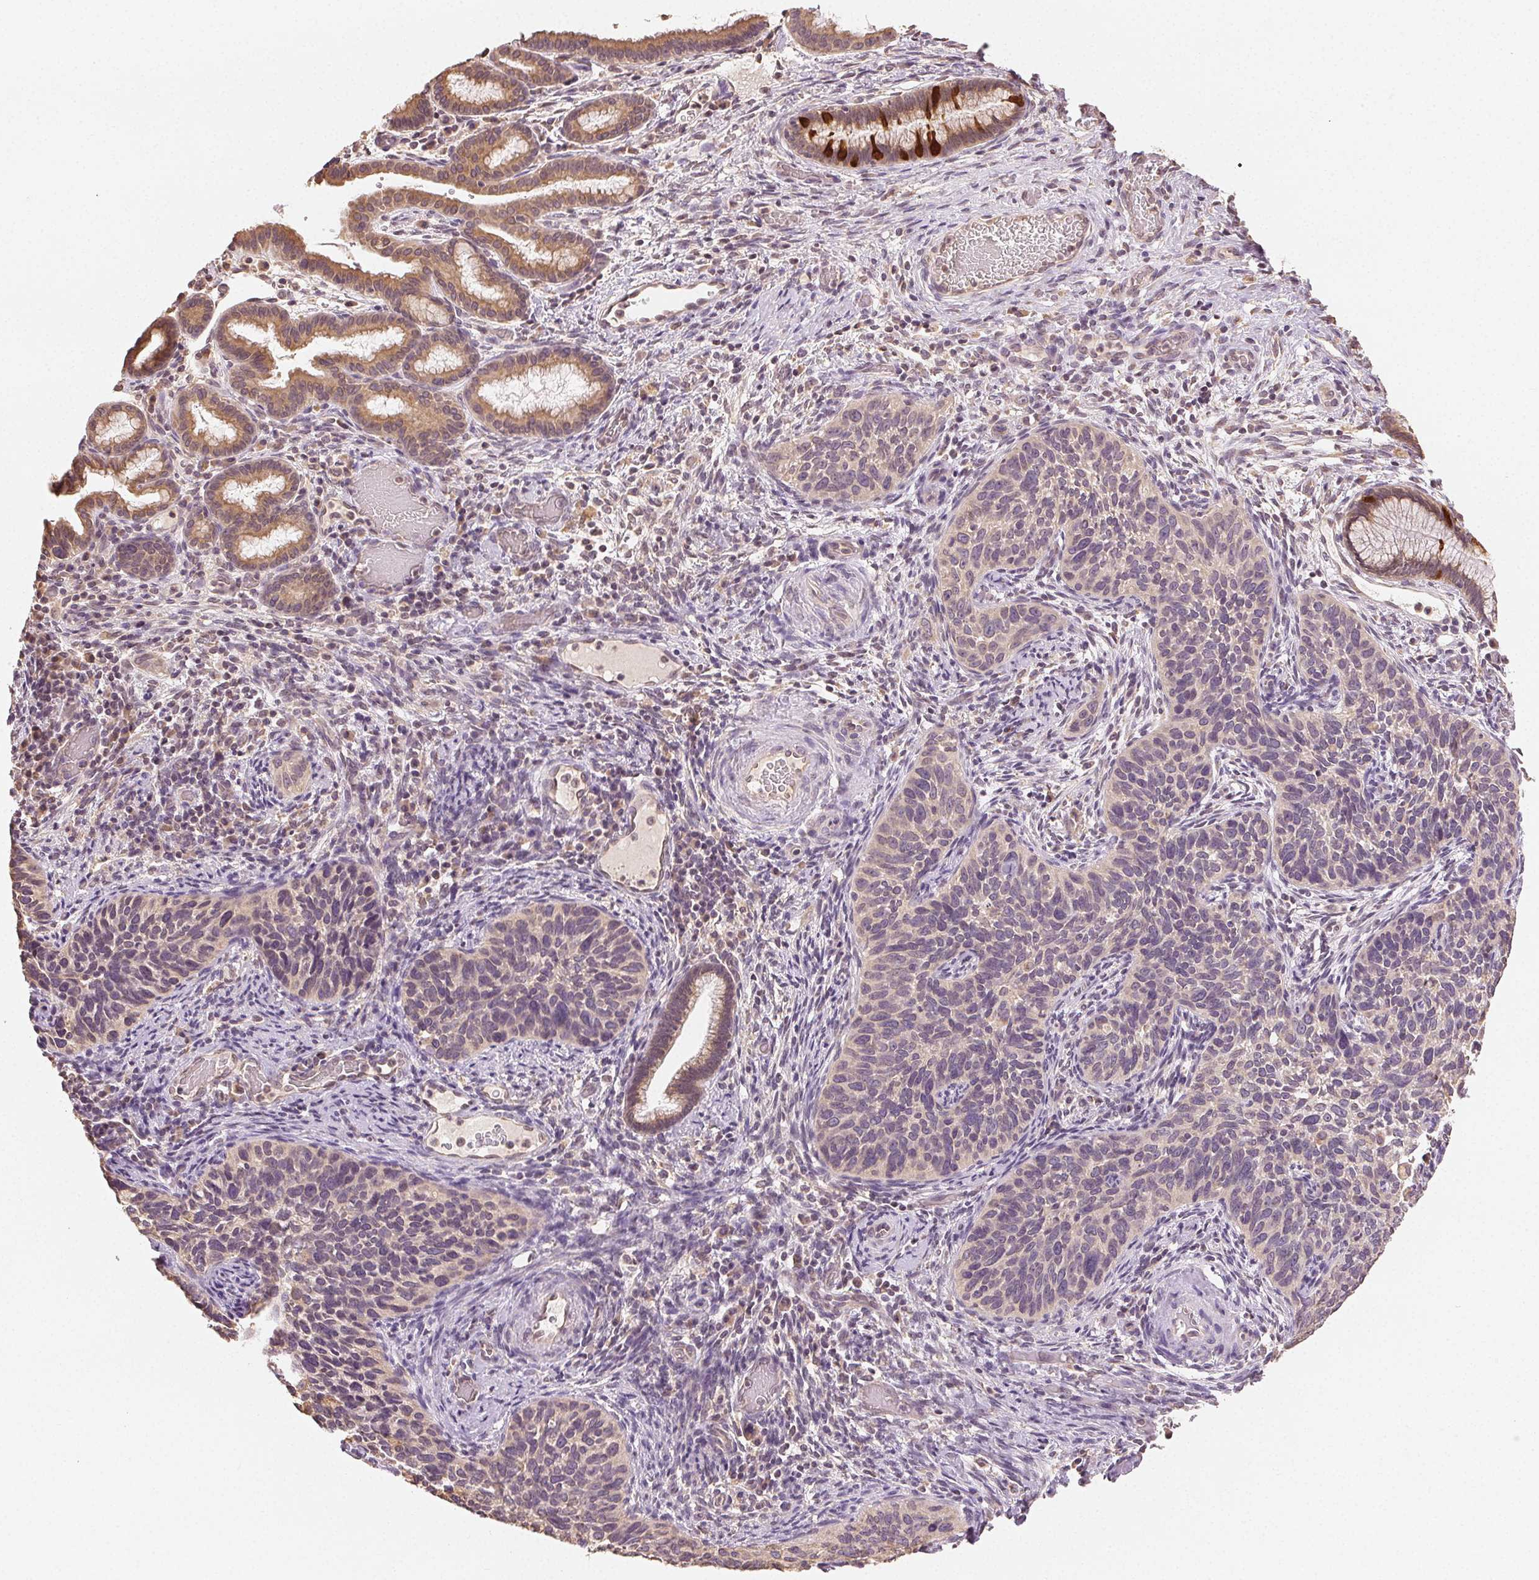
{"staining": {"intensity": "negative", "quantity": "none", "location": "none"}, "tissue": "cervical cancer", "cell_type": "Tumor cells", "image_type": "cancer", "snomed": [{"axis": "morphology", "description": "Squamous cell carcinoma, NOS"}, {"axis": "topography", "description": "Cervix"}], "caption": "DAB immunohistochemical staining of human squamous cell carcinoma (cervical) reveals no significant staining in tumor cells.", "gene": "SEZ6L2", "patient": {"sex": "female", "age": 51}}